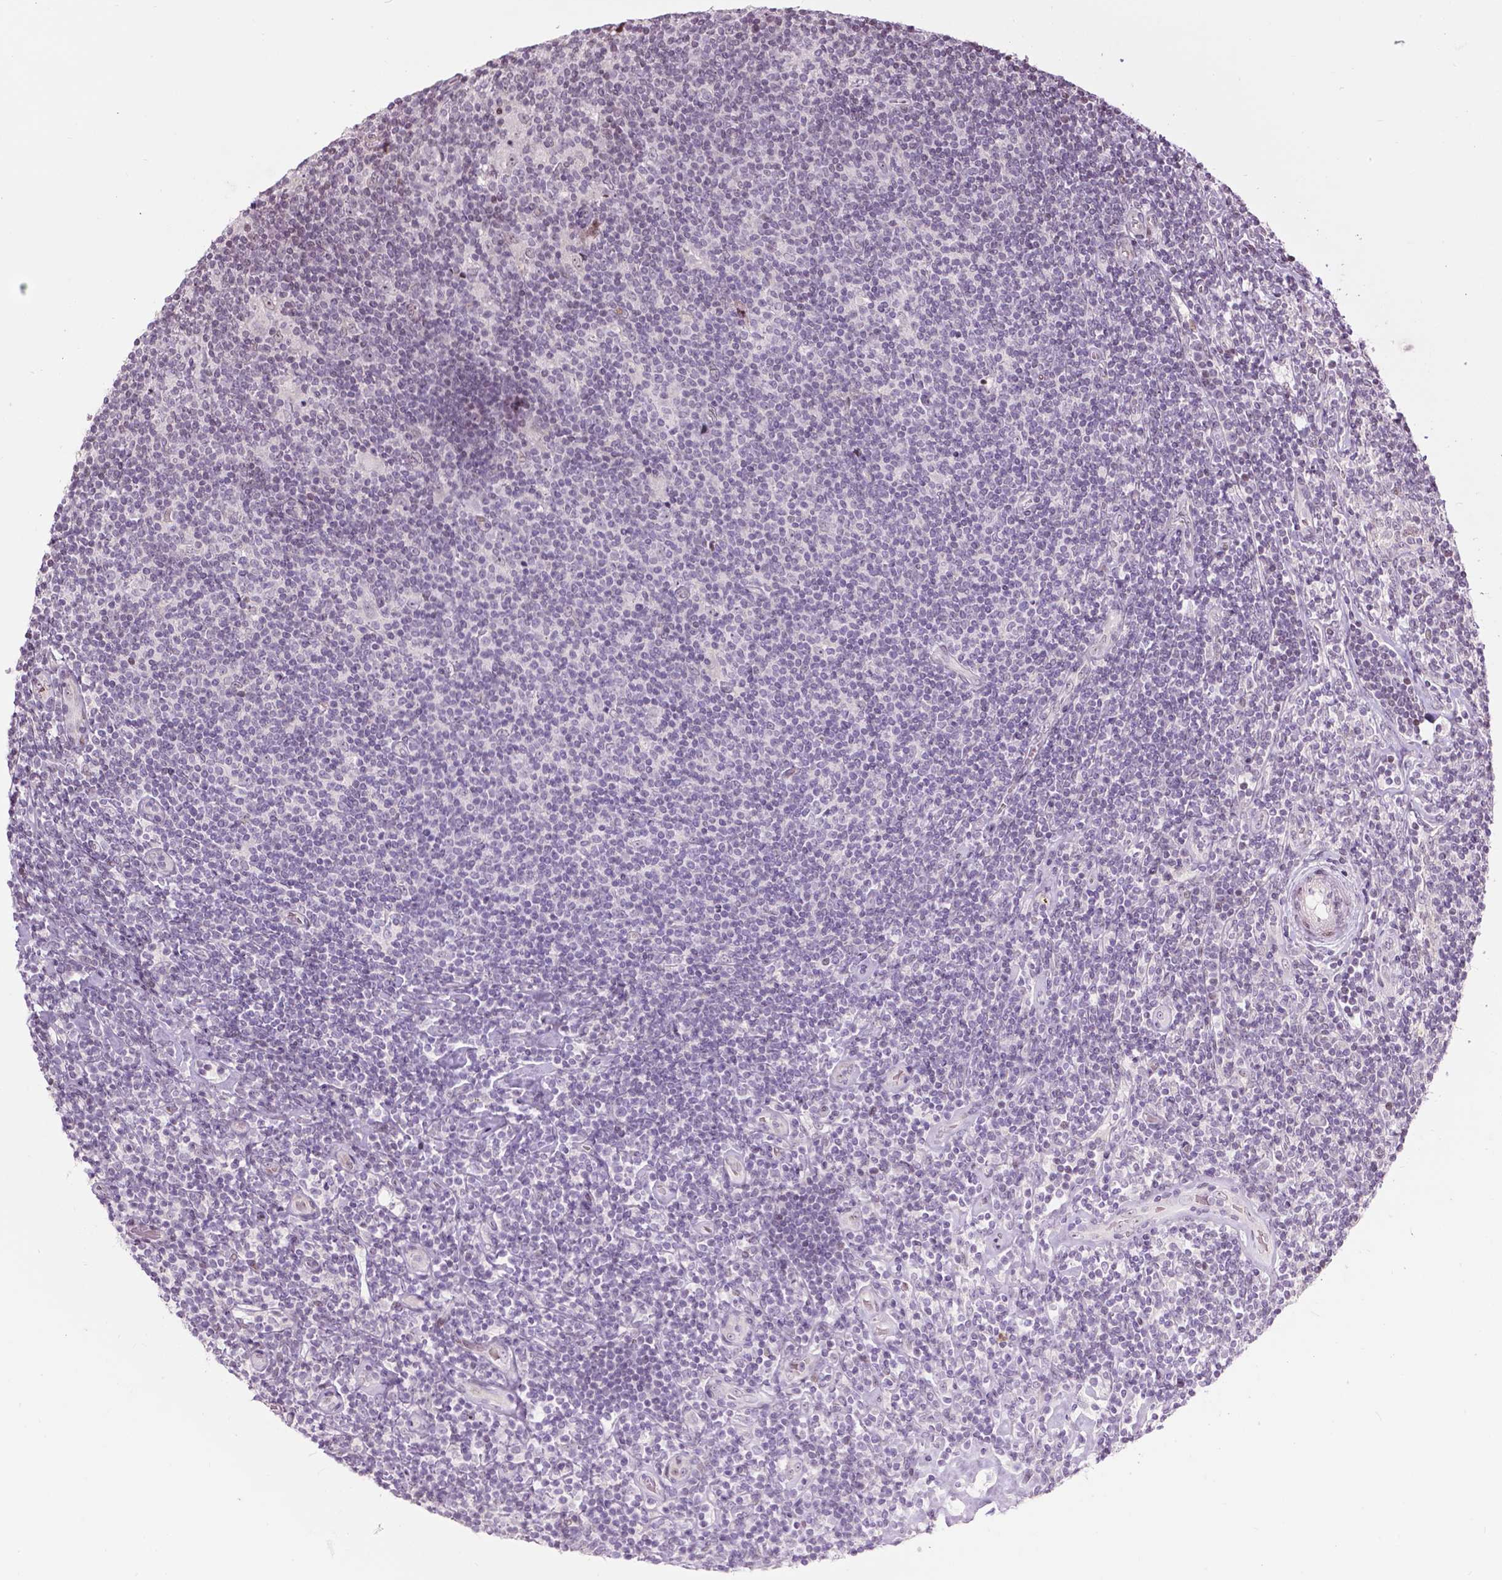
{"staining": {"intensity": "negative", "quantity": "none", "location": "none"}, "tissue": "lymphoma", "cell_type": "Tumor cells", "image_type": "cancer", "snomed": [{"axis": "morphology", "description": "Hodgkin's disease, NOS"}, {"axis": "topography", "description": "Lymph node"}], "caption": "Protein analysis of lymphoma displays no significant positivity in tumor cells. (DAB (3,3'-diaminobenzidine) IHC, high magnification).", "gene": "PTPN18", "patient": {"sex": "male", "age": 40}}